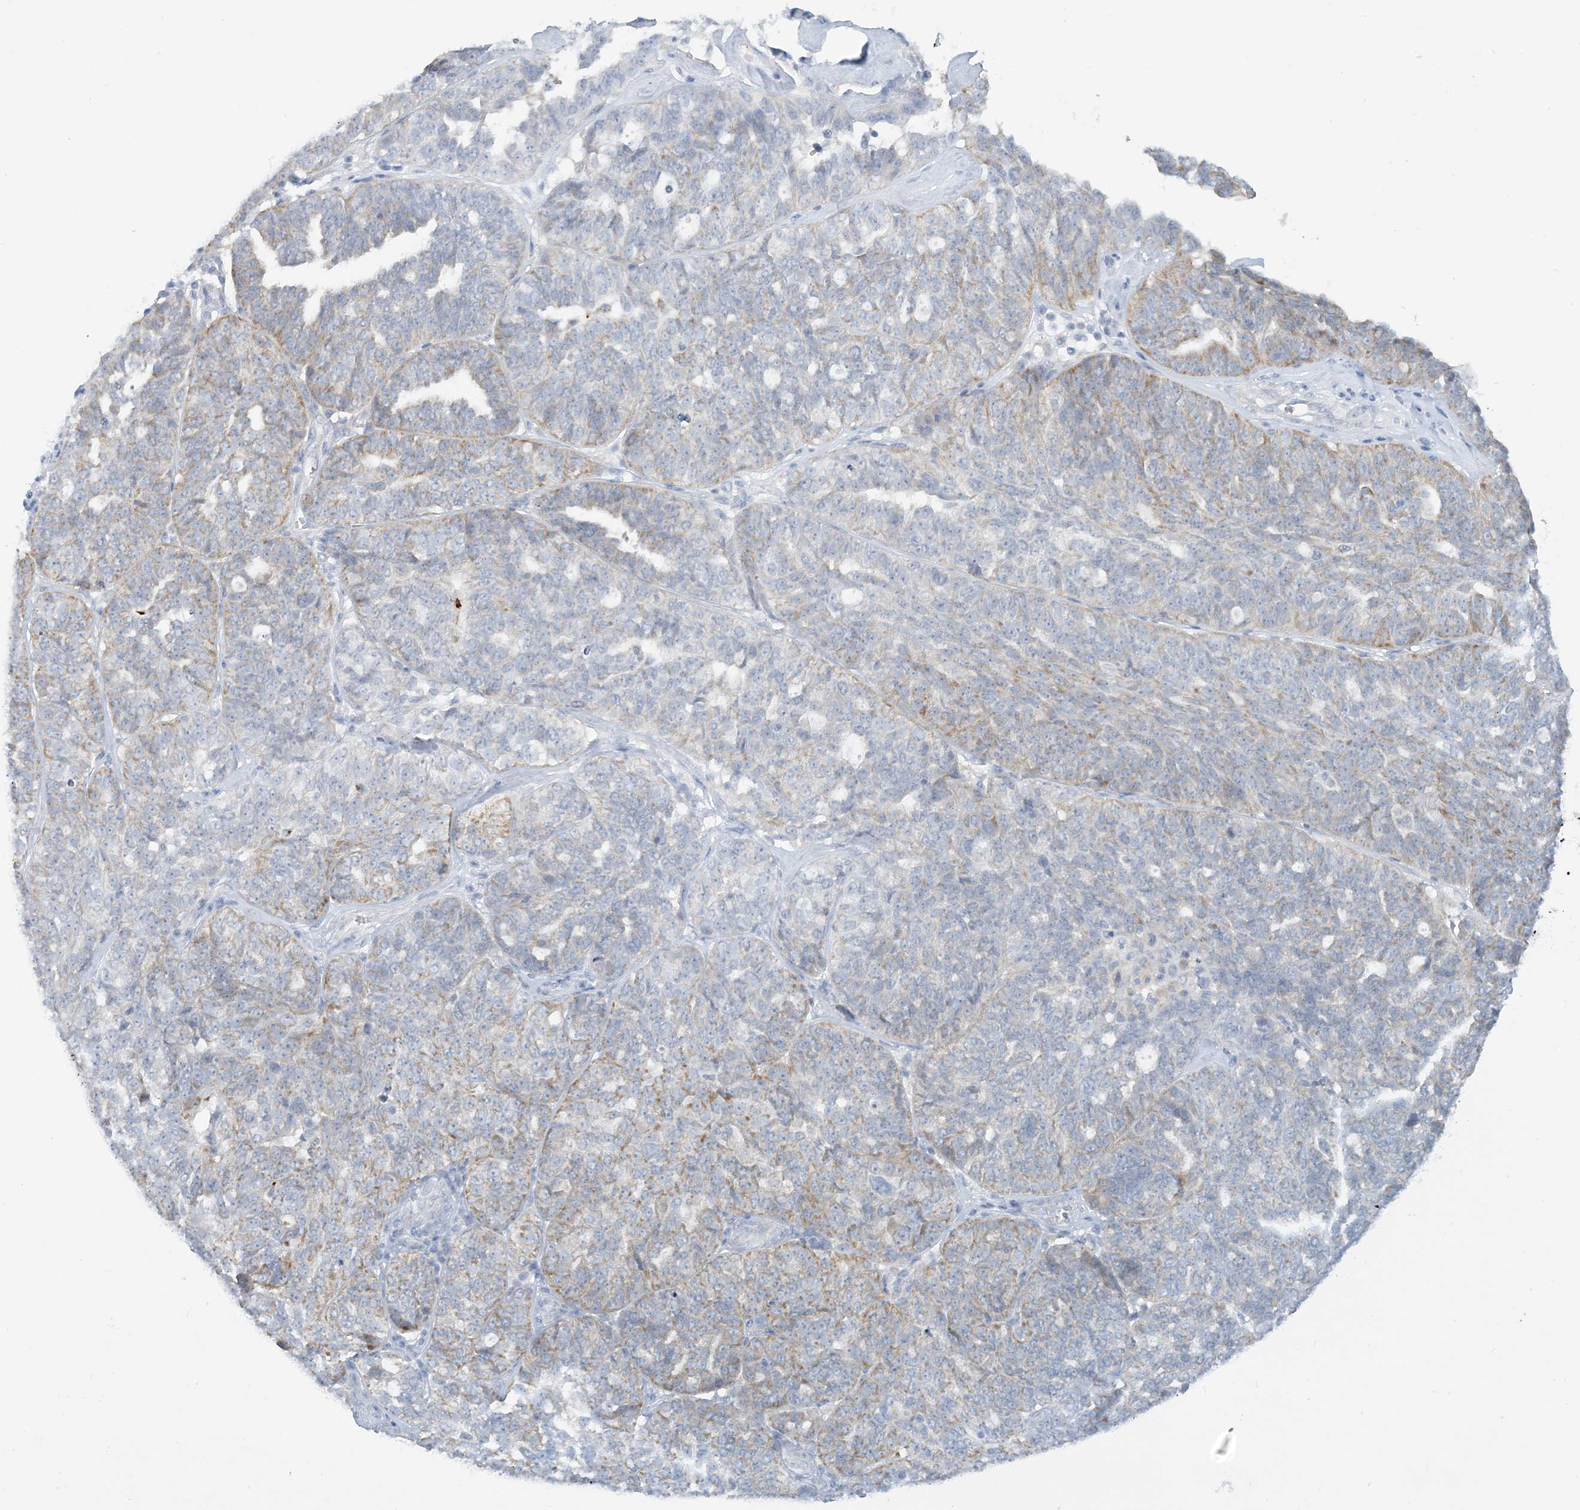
{"staining": {"intensity": "weak", "quantity": "25%-75%", "location": "cytoplasmic/membranous"}, "tissue": "ovarian cancer", "cell_type": "Tumor cells", "image_type": "cancer", "snomed": [{"axis": "morphology", "description": "Cystadenocarcinoma, serous, NOS"}, {"axis": "topography", "description": "Ovary"}], "caption": "Immunohistochemical staining of serous cystadenocarcinoma (ovarian) displays low levels of weak cytoplasmic/membranous protein staining in about 25%-75% of tumor cells. Immunohistochemistry (ihc) stains the protein in brown and the nuclei are stained blue.", "gene": "MRPS18A", "patient": {"sex": "female", "age": 59}}